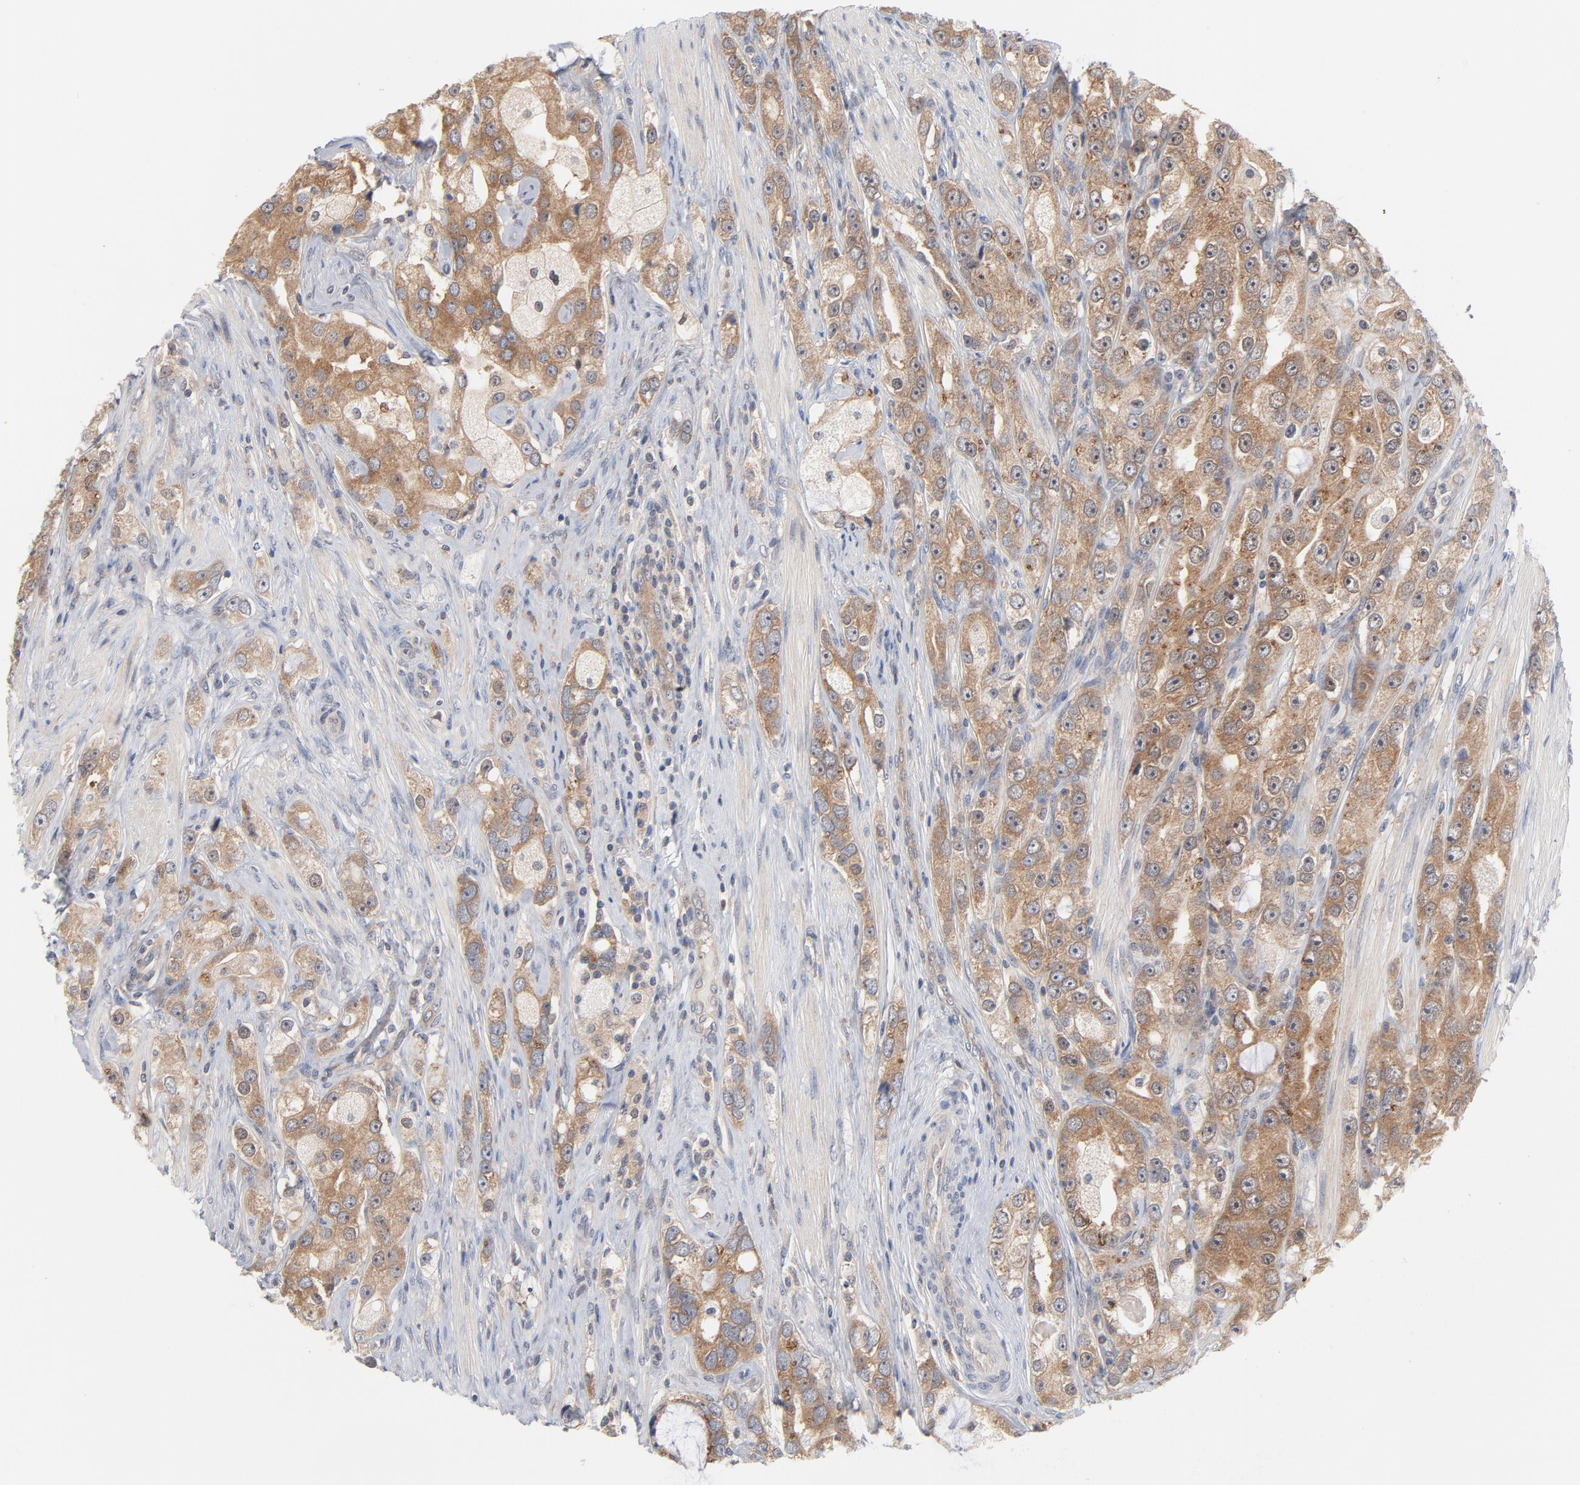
{"staining": {"intensity": "moderate", "quantity": ">75%", "location": "cytoplasmic/membranous"}, "tissue": "prostate cancer", "cell_type": "Tumor cells", "image_type": "cancer", "snomed": [{"axis": "morphology", "description": "Adenocarcinoma, High grade"}, {"axis": "topography", "description": "Prostate"}], "caption": "Immunohistochemical staining of human prostate cancer (high-grade adenocarcinoma) shows medium levels of moderate cytoplasmic/membranous protein positivity in about >75% of tumor cells.", "gene": "UBL4A", "patient": {"sex": "male", "age": 63}}